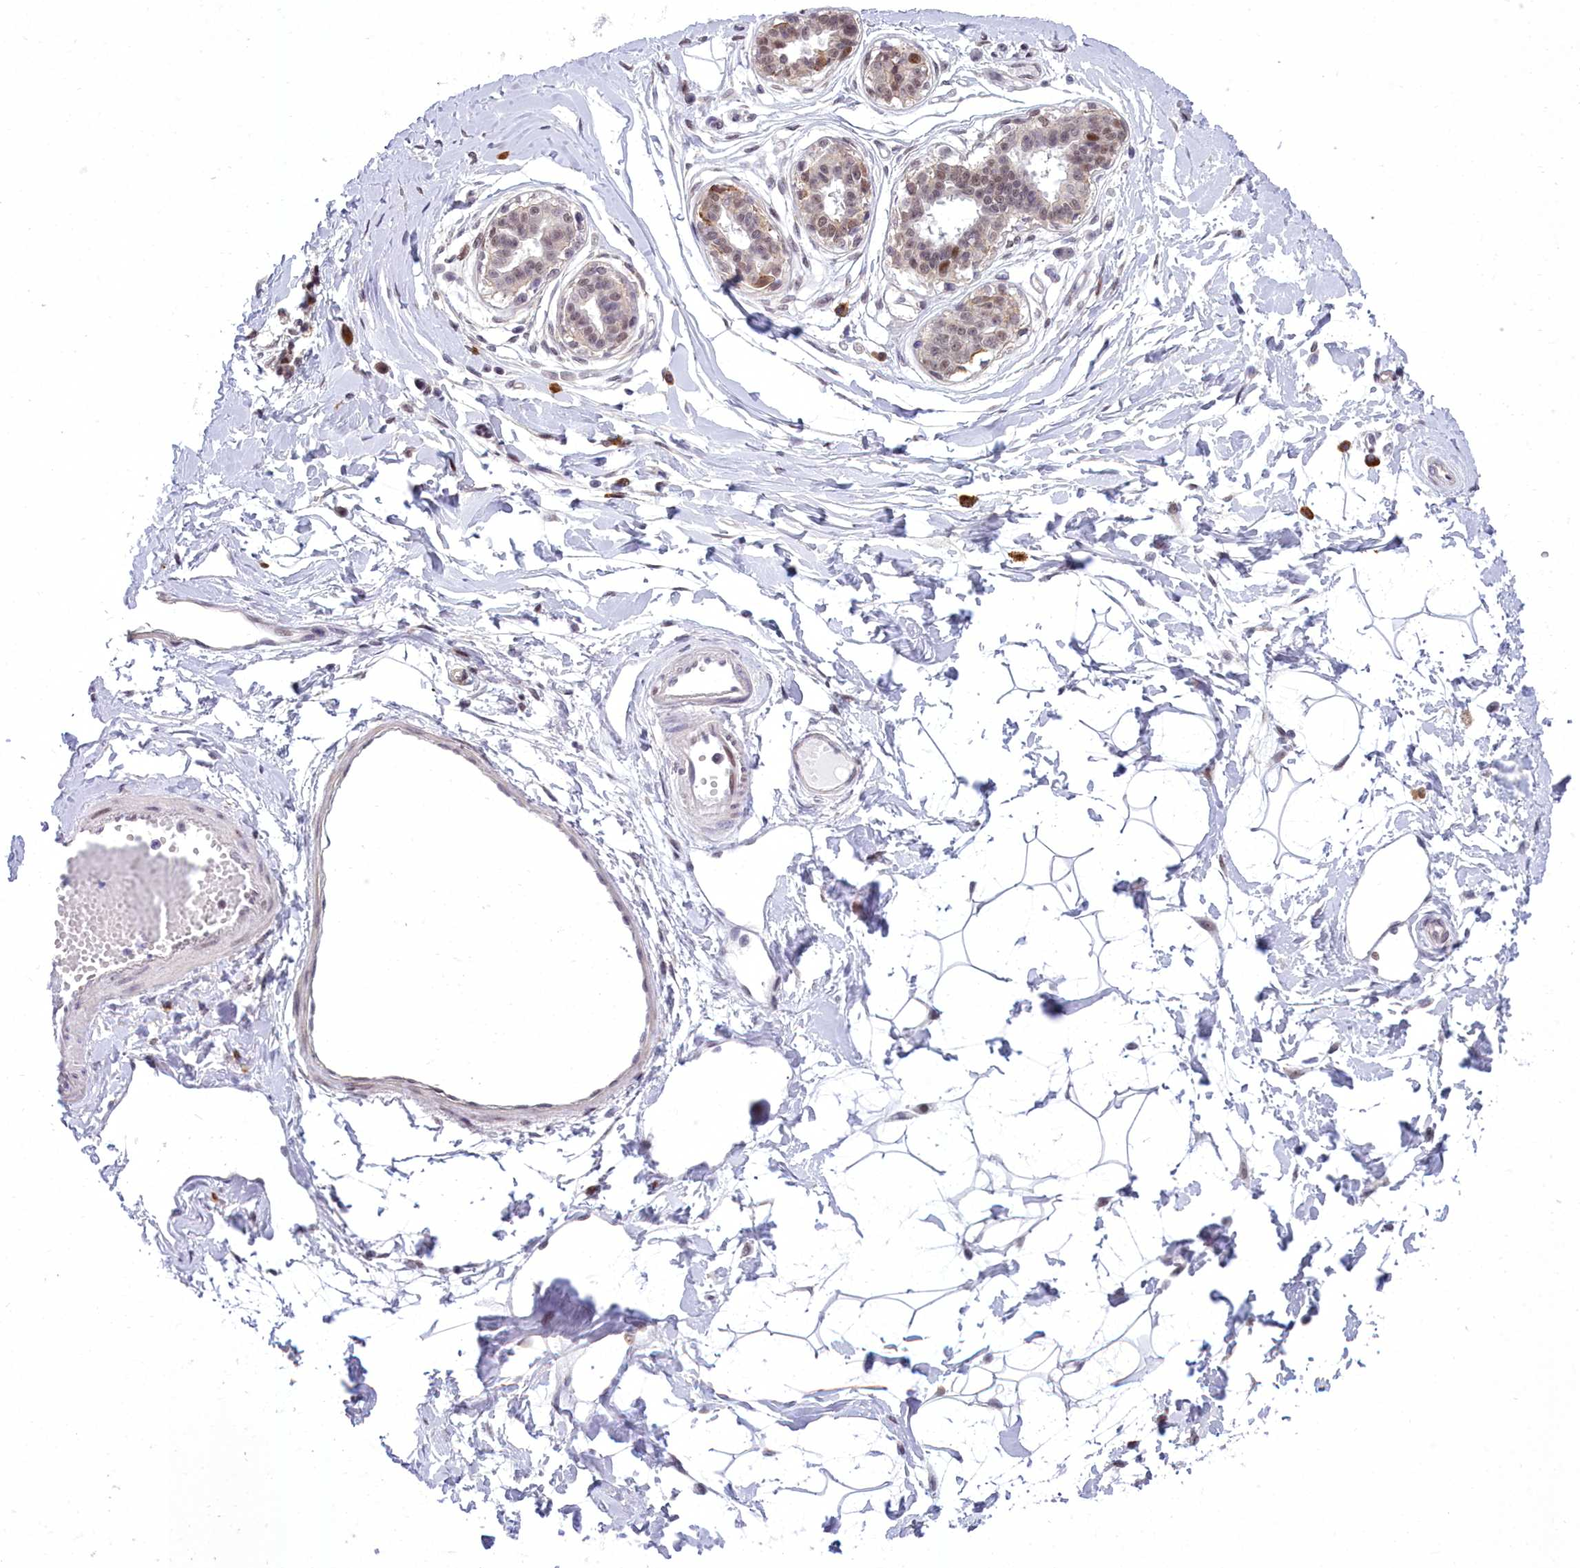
{"staining": {"intensity": "weak", "quantity": "25%-75%", "location": "nuclear"}, "tissue": "breast", "cell_type": "Adipocytes", "image_type": "normal", "snomed": [{"axis": "morphology", "description": "Normal tissue, NOS"}, {"axis": "topography", "description": "Breast"}], "caption": "A photomicrograph of human breast stained for a protein demonstrates weak nuclear brown staining in adipocytes.", "gene": "CEACAM19", "patient": {"sex": "female", "age": 45}}